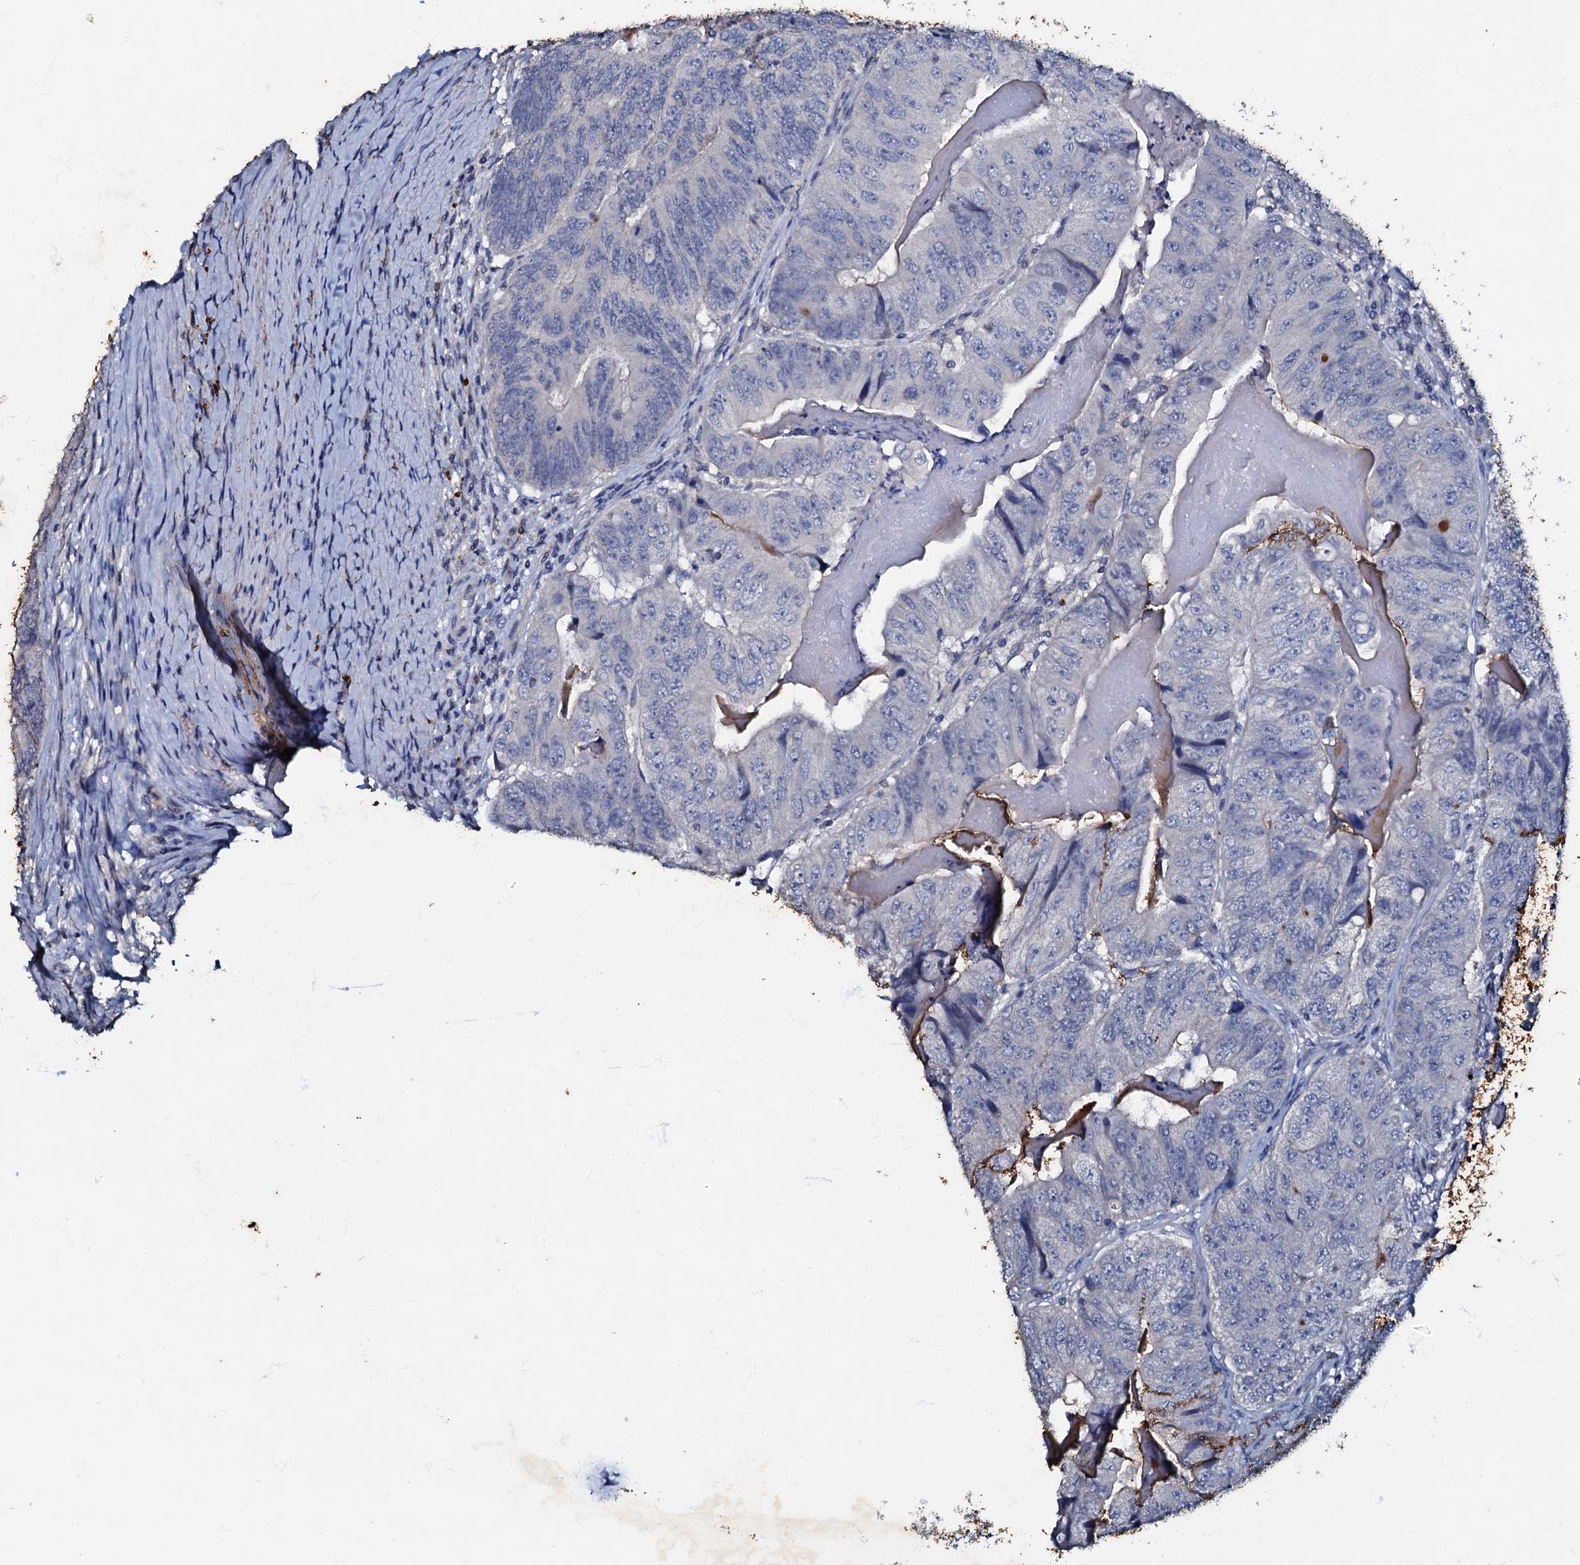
{"staining": {"intensity": "negative", "quantity": "none", "location": "none"}, "tissue": "colorectal cancer", "cell_type": "Tumor cells", "image_type": "cancer", "snomed": [{"axis": "morphology", "description": "Adenocarcinoma, NOS"}, {"axis": "topography", "description": "Colon"}], "caption": "Immunohistochemical staining of human colorectal adenocarcinoma exhibits no significant positivity in tumor cells.", "gene": "MANSC4", "patient": {"sex": "female", "age": 67}}